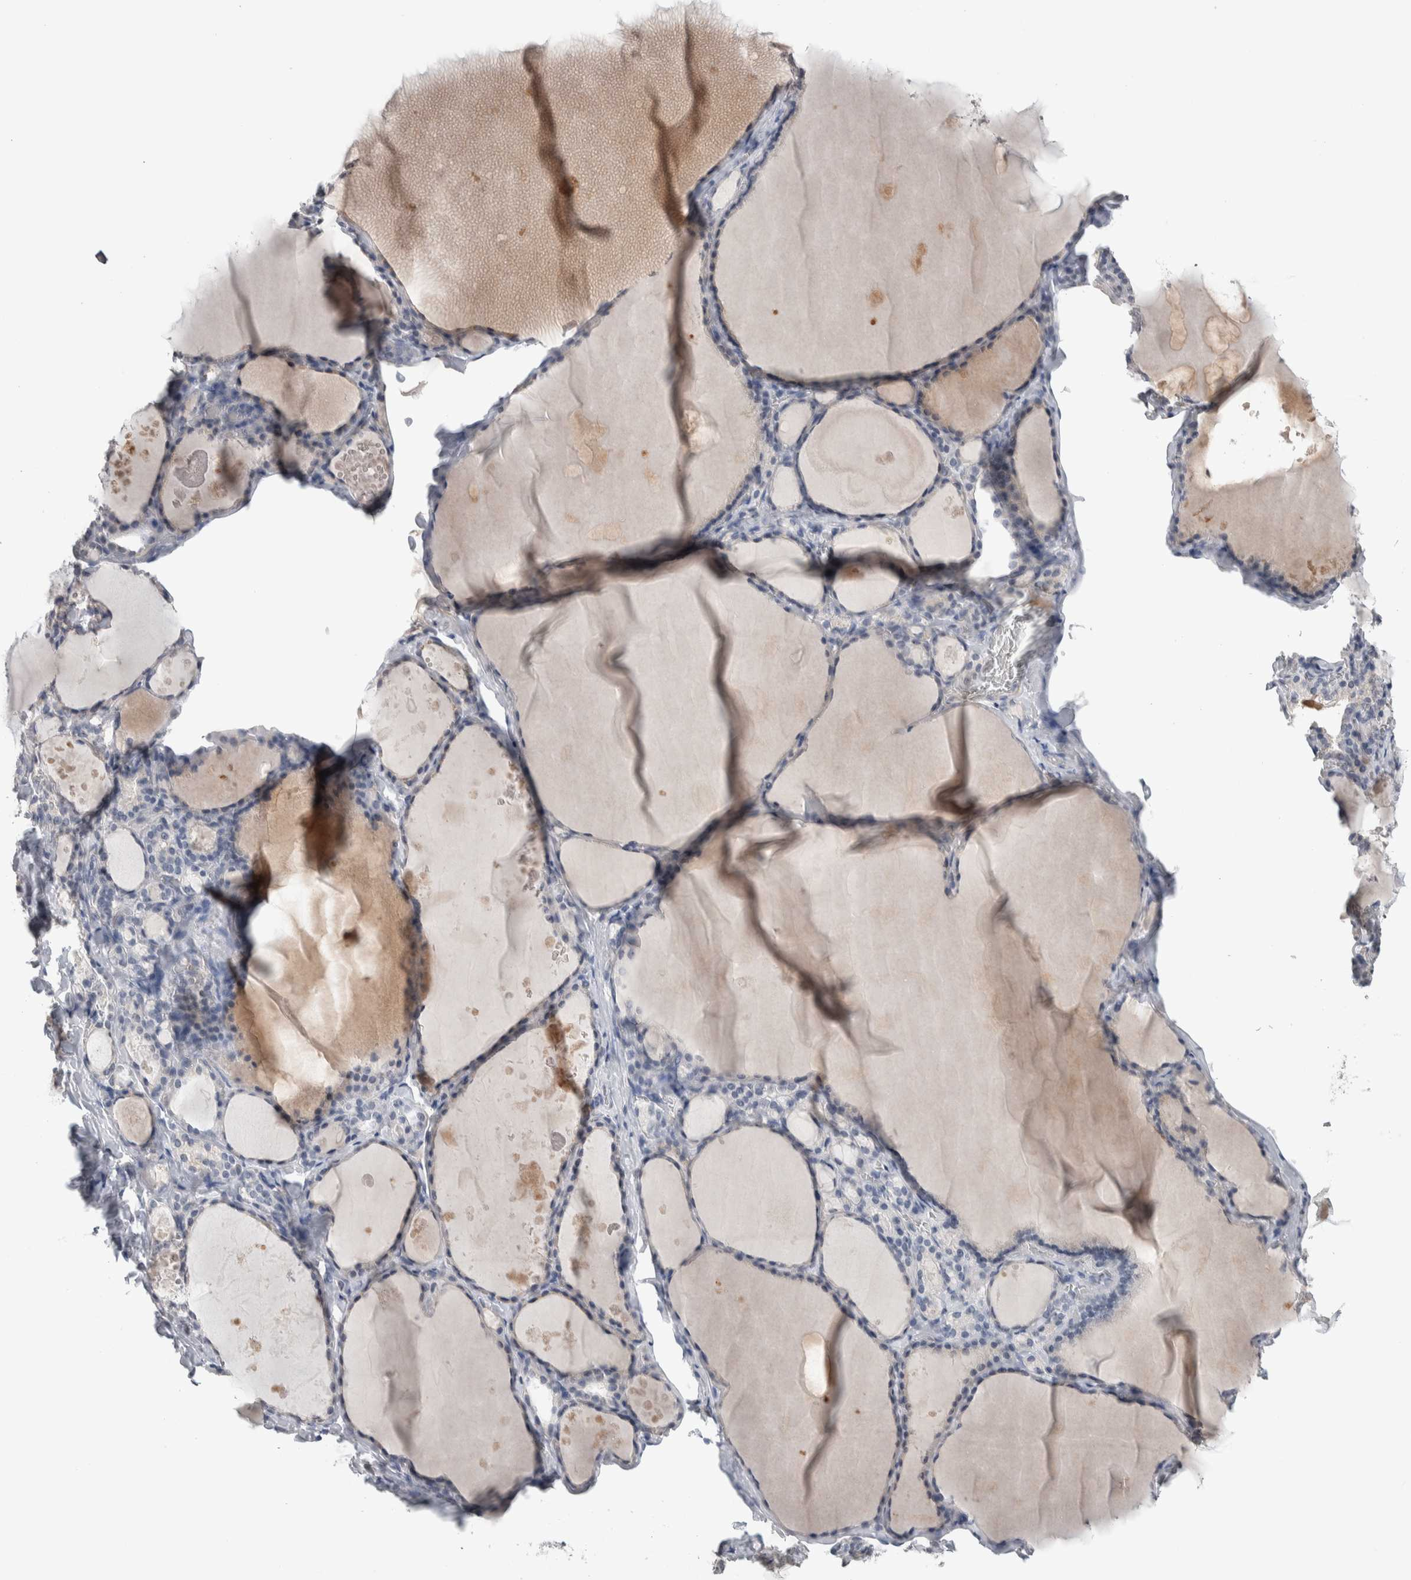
{"staining": {"intensity": "negative", "quantity": "none", "location": "none"}, "tissue": "thyroid gland", "cell_type": "Glandular cells", "image_type": "normal", "snomed": [{"axis": "morphology", "description": "Normal tissue, NOS"}, {"axis": "topography", "description": "Thyroid gland"}], "caption": "The immunohistochemistry photomicrograph has no significant positivity in glandular cells of thyroid gland. (DAB immunohistochemistry (IHC) visualized using brightfield microscopy, high magnification).", "gene": "TMEM102", "patient": {"sex": "male", "age": 56}}